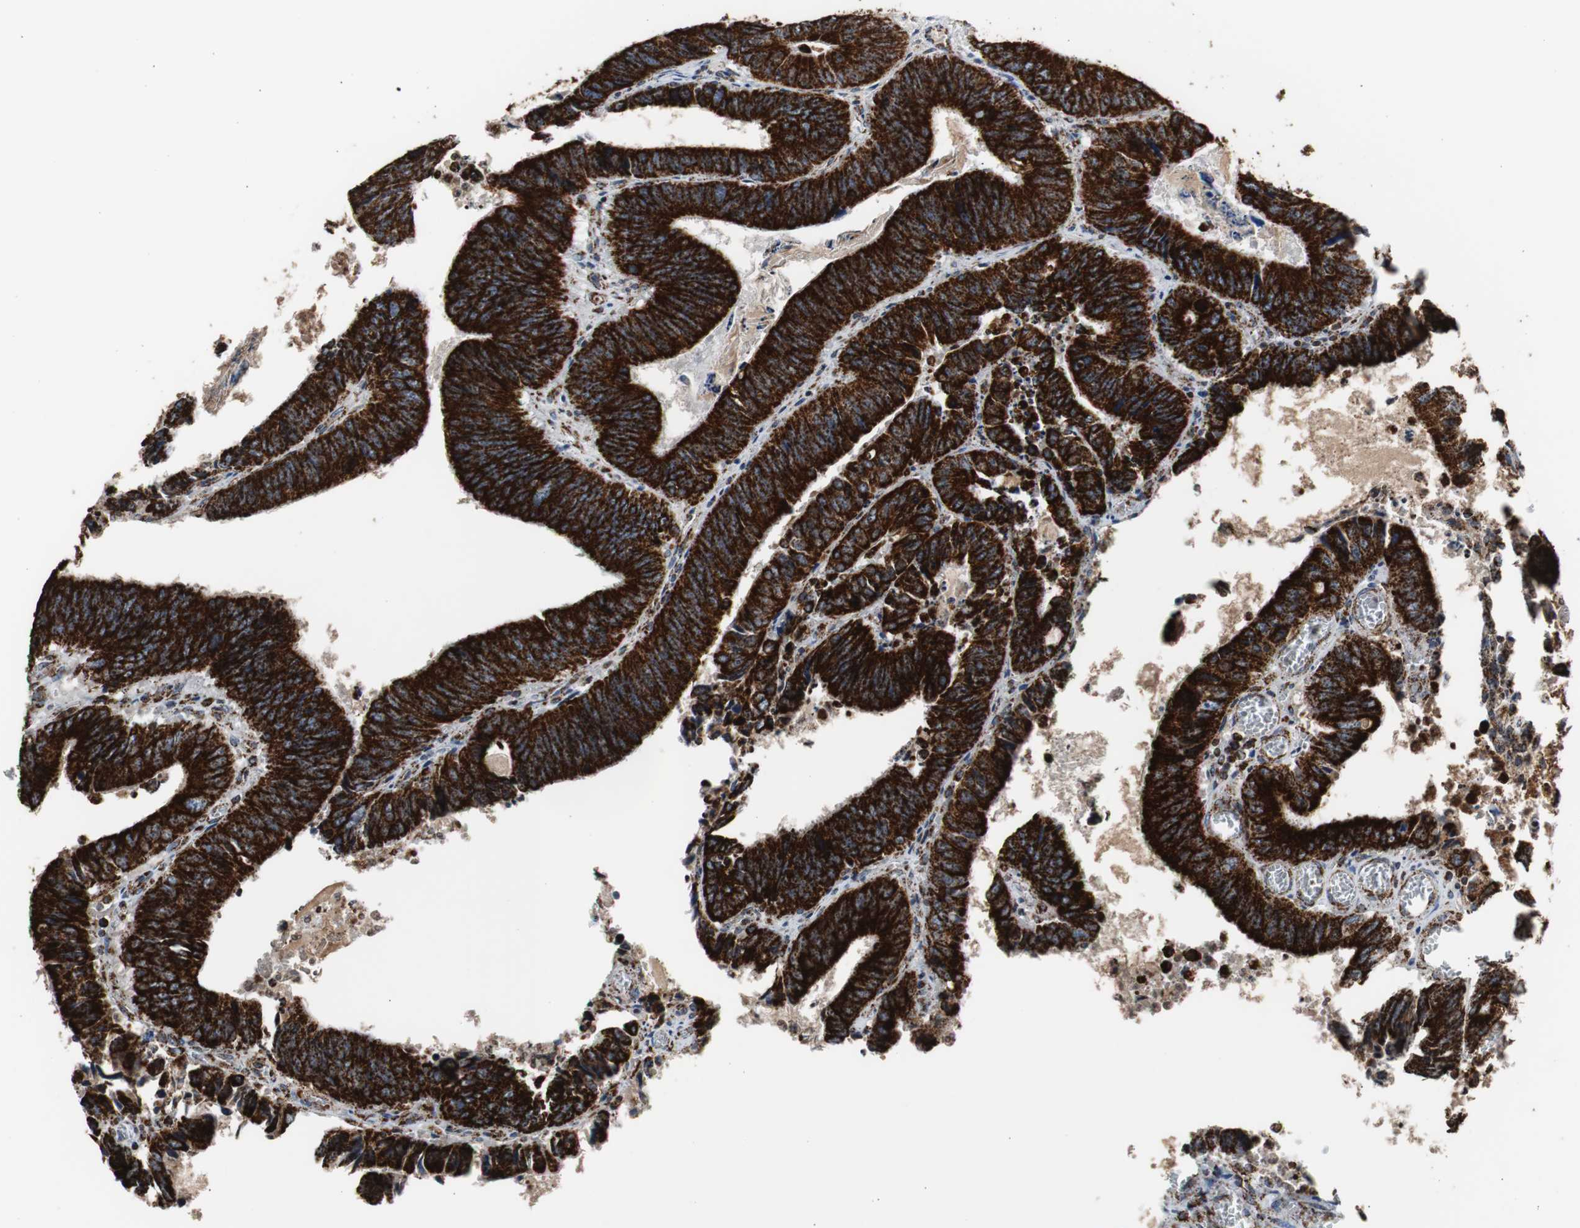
{"staining": {"intensity": "strong", "quantity": ">75%", "location": "cytoplasmic/membranous"}, "tissue": "colorectal cancer", "cell_type": "Tumor cells", "image_type": "cancer", "snomed": [{"axis": "morphology", "description": "Adenocarcinoma, NOS"}, {"axis": "topography", "description": "Colon"}], "caption": "The histopathology image displays a brown stain indicating the presence of a protein in the cytoplasmic/membranous of tumor cells in adenocarcinoma (colorectal).", "gene": "HSPA9", "patient": {"sex": "male", "age": 72}}